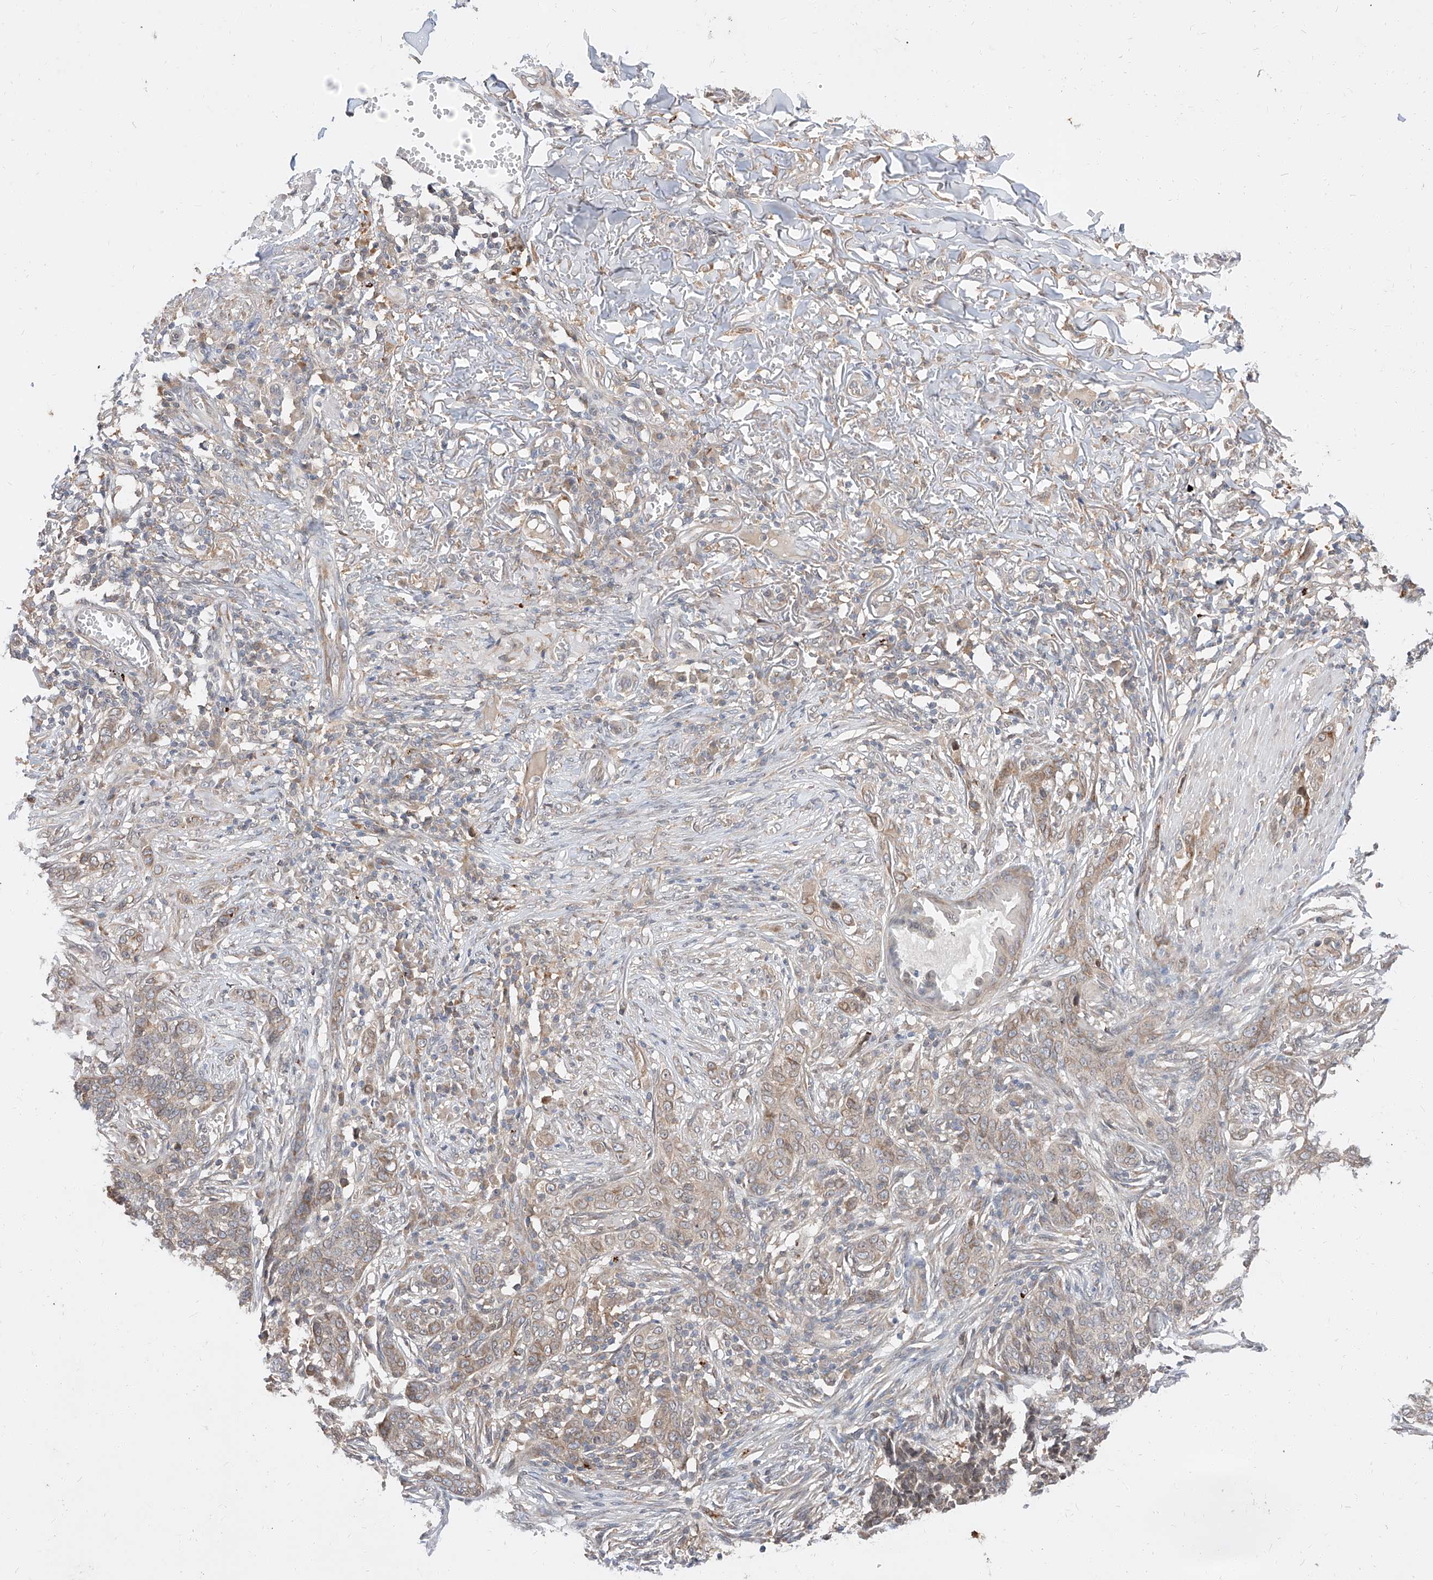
{"staining": {"intensity": "weak", "quantity": "25%-75%", "location": "cytoplasmic/membranous,nuclear"}, "tissue": "skin cancer", "cell_type": "Tumor cells", "image_type": "cancer", "snomed": [{"axis": "morphology", "description": "Basal cell carcinoma"}, {"axis": "topography", "description": "Skin"}], "caption": "Basal cell carcinoma (skin) stained for a protein (brown) reveals weak cytoplasmic/membranous and nuclear positive staining in approximately 25%-75% of tumor cells.", "gene": "DIRAS3", "patient": {"sex": "male", "age": 85}}